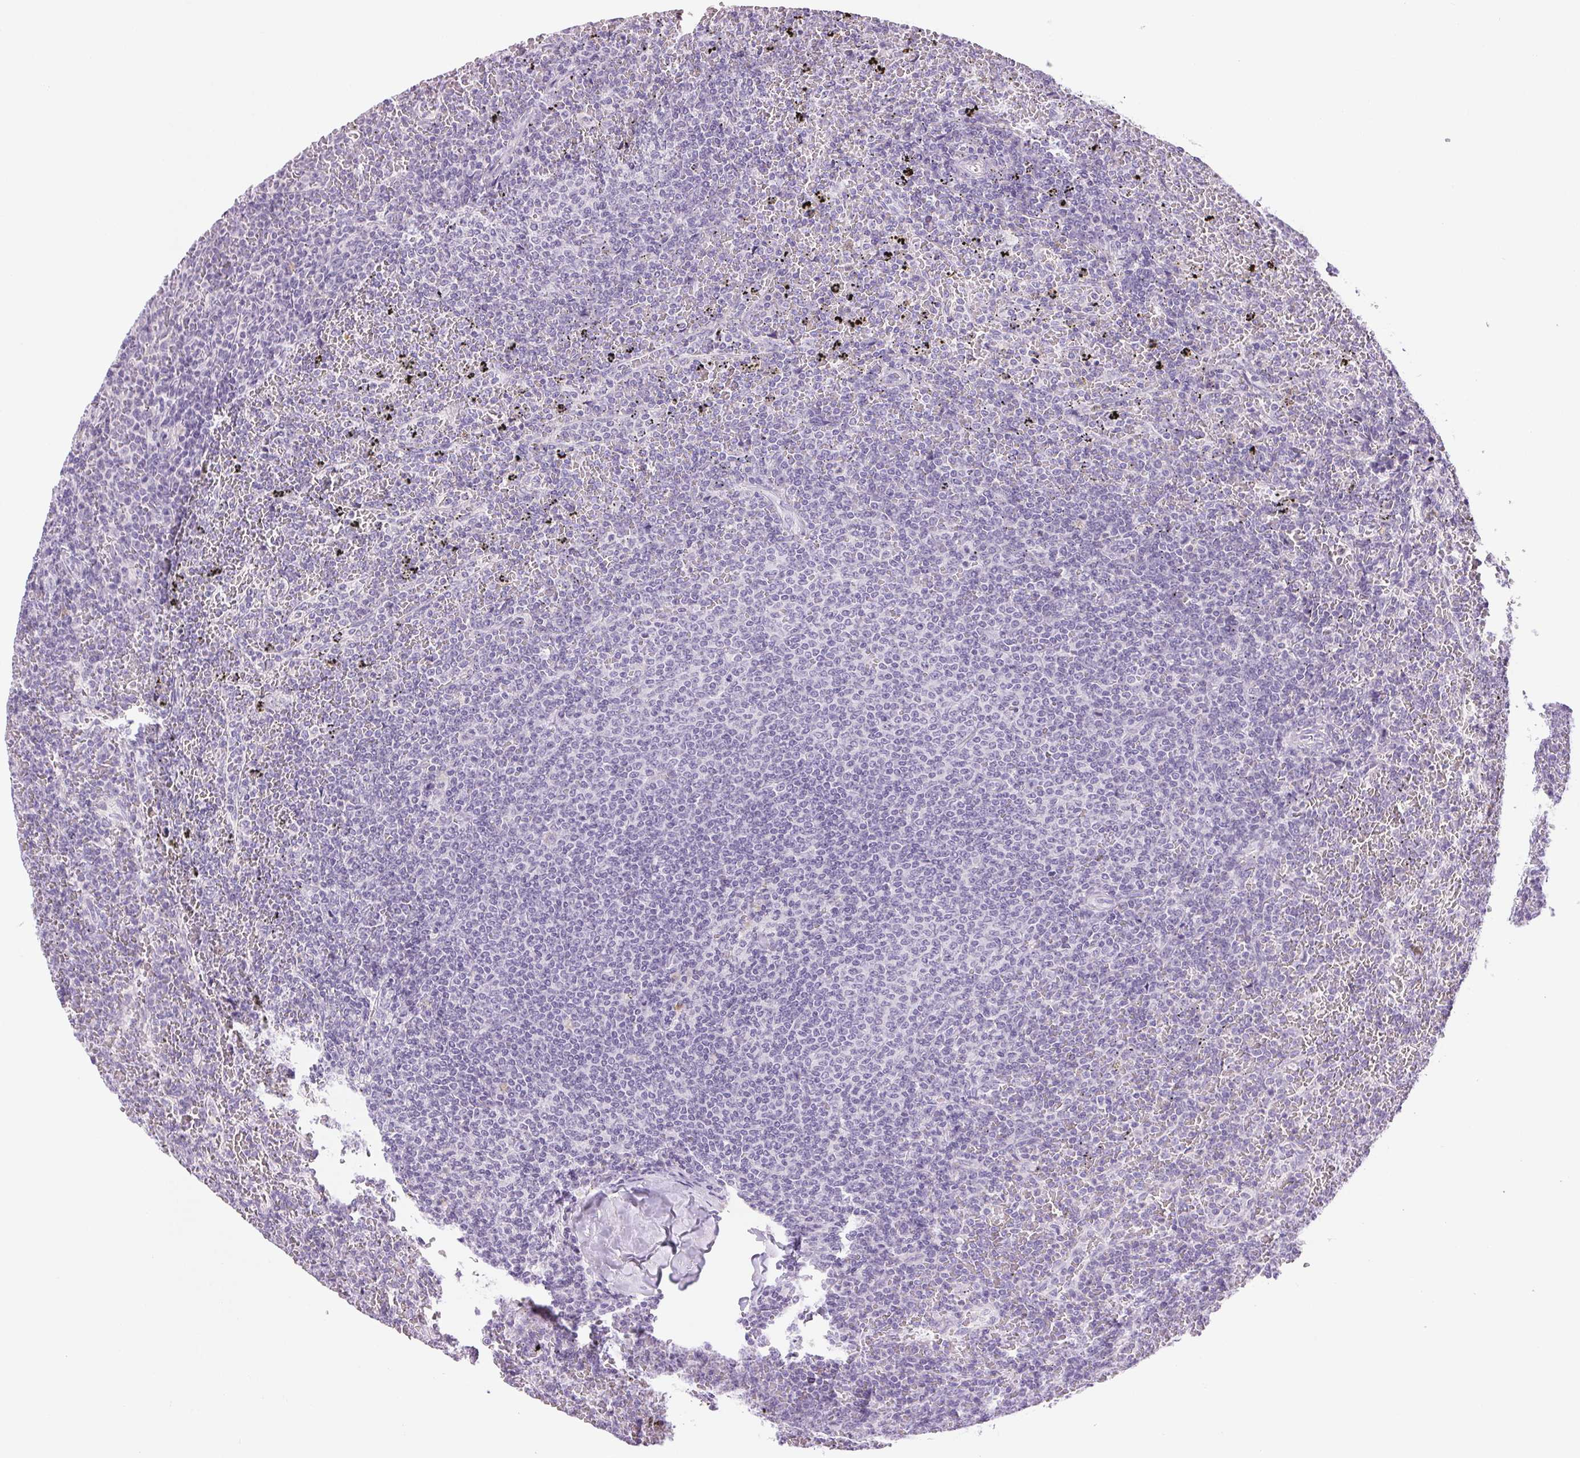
{"staining": {"intensity": "negative", "quantity": "none", "location": "none"}, "tissue": "lymphoma", "cell_type": "Tumor cells", "image_type": "cancer", "snomed": [{"axis": "morphology", "description": "Malignant lymphoma, non-Hodgkin's type, Low grade"}, {"axis": "topography", "description": "Spleen"}], "caption": "The immunohistochemistry micrograph has no significant positivity in tumor cells of lymphoma tissue. The staining was performed using DAB (3,3'-diaminobenzidine) to visualize the protein expression in brown, while the nuclei were stained in blue with hematoxylin (Magnification: 20x).", "gene": "IFIT1B", "patient": {"sex": "female", "age": 77}}